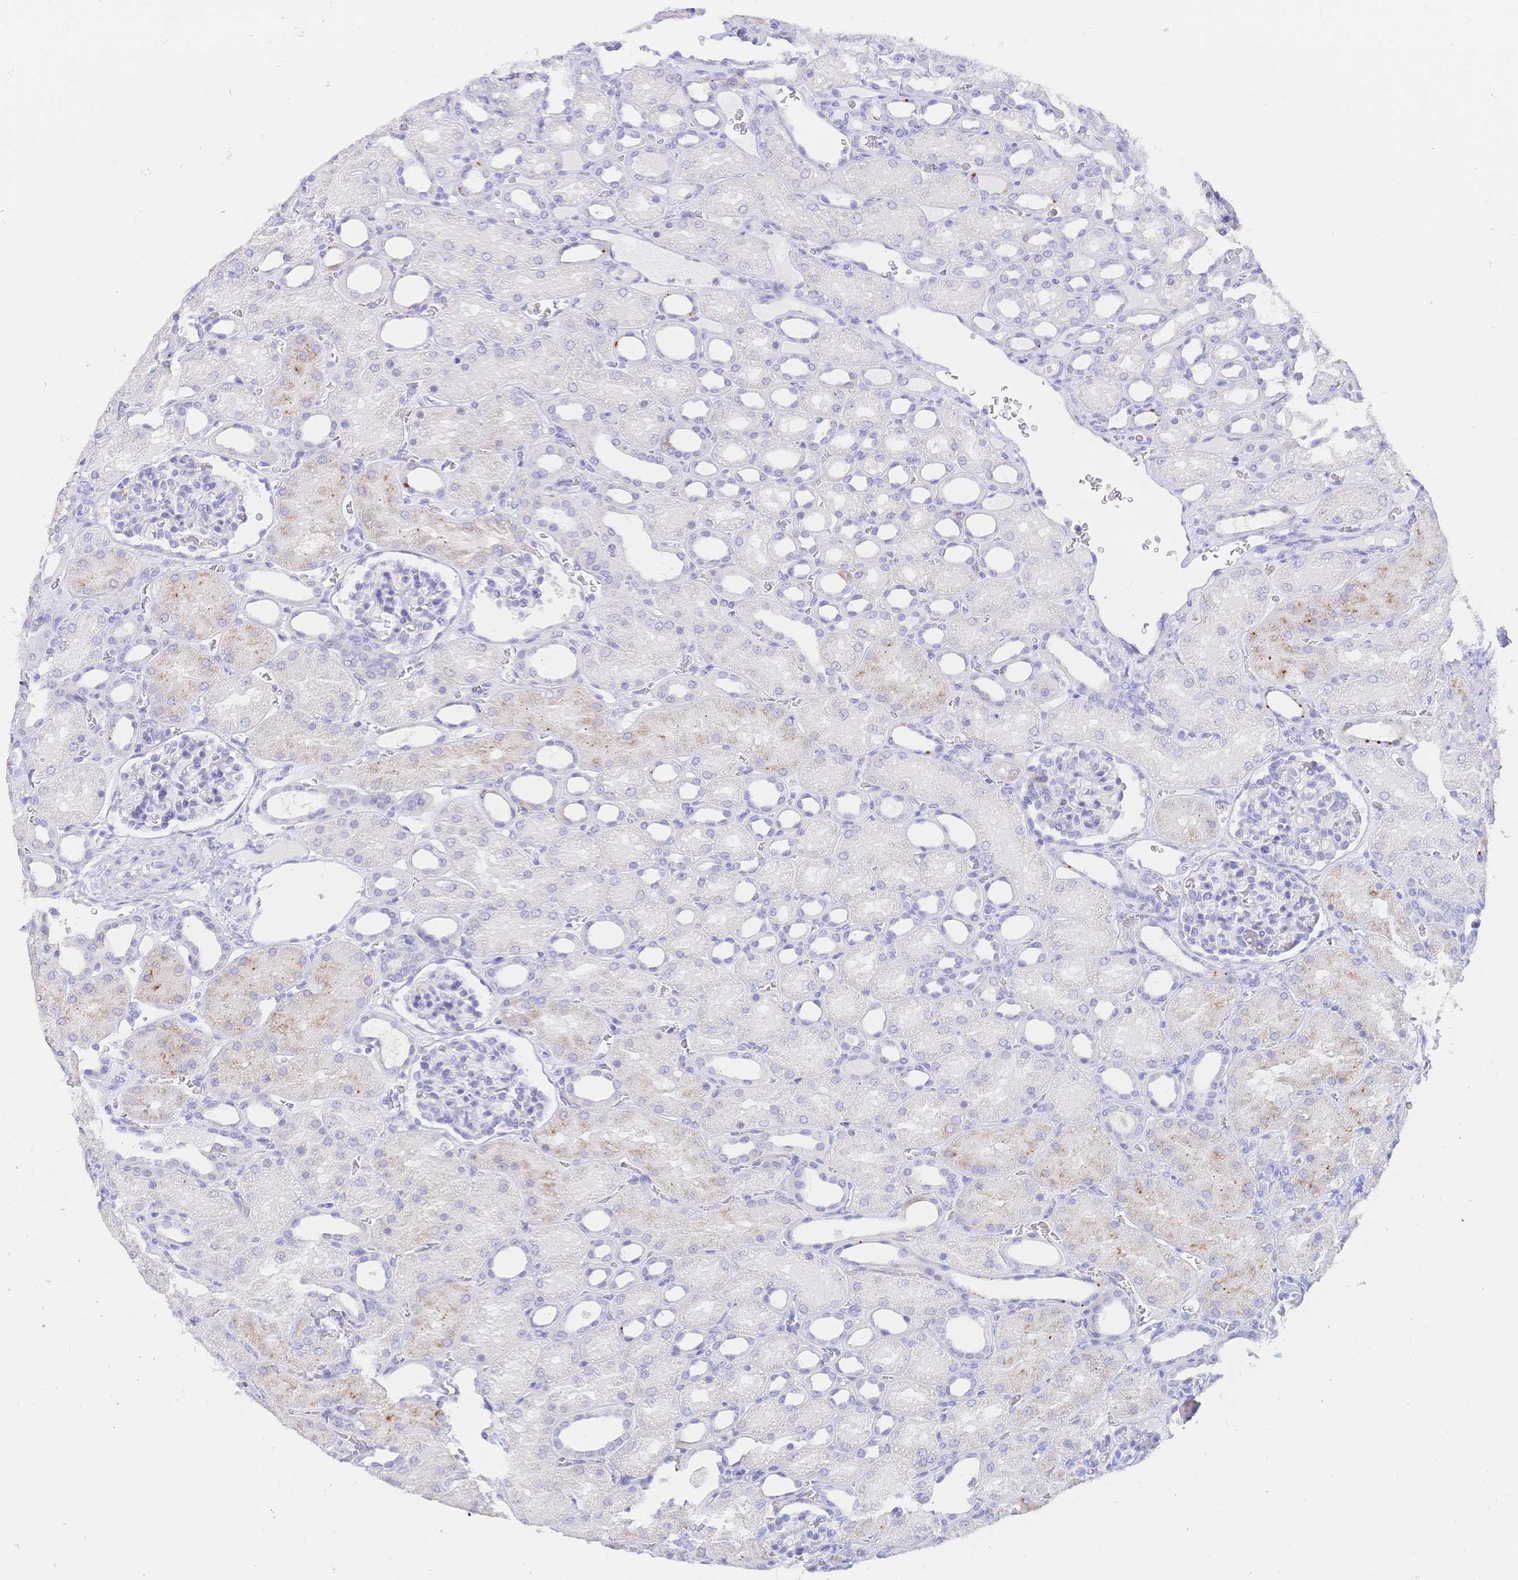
{"staining": {"intensity": "negative", "quantity": "none", "location": "none"}, "tissue": "kidney", "cell_type": "Cells in glomeruli", "image_type": "normal", "snomed": [{"axis": "morphology", "description": "Normal tissue, NOS"}, {"axis": "topography", "description": "Kidney"}], "caption": "DAB immunohistochemical staining of benign human kidney shows no significant positivity in cells in glomeruli. (Stains: DAB (3,3'-diaminobenzidine) IHC with hematoxylin counter stain, Microscopy: brightfield microscopy at high magnification).", "gene": "RRM1", "patient": {"sex": "male", "age": 2}}